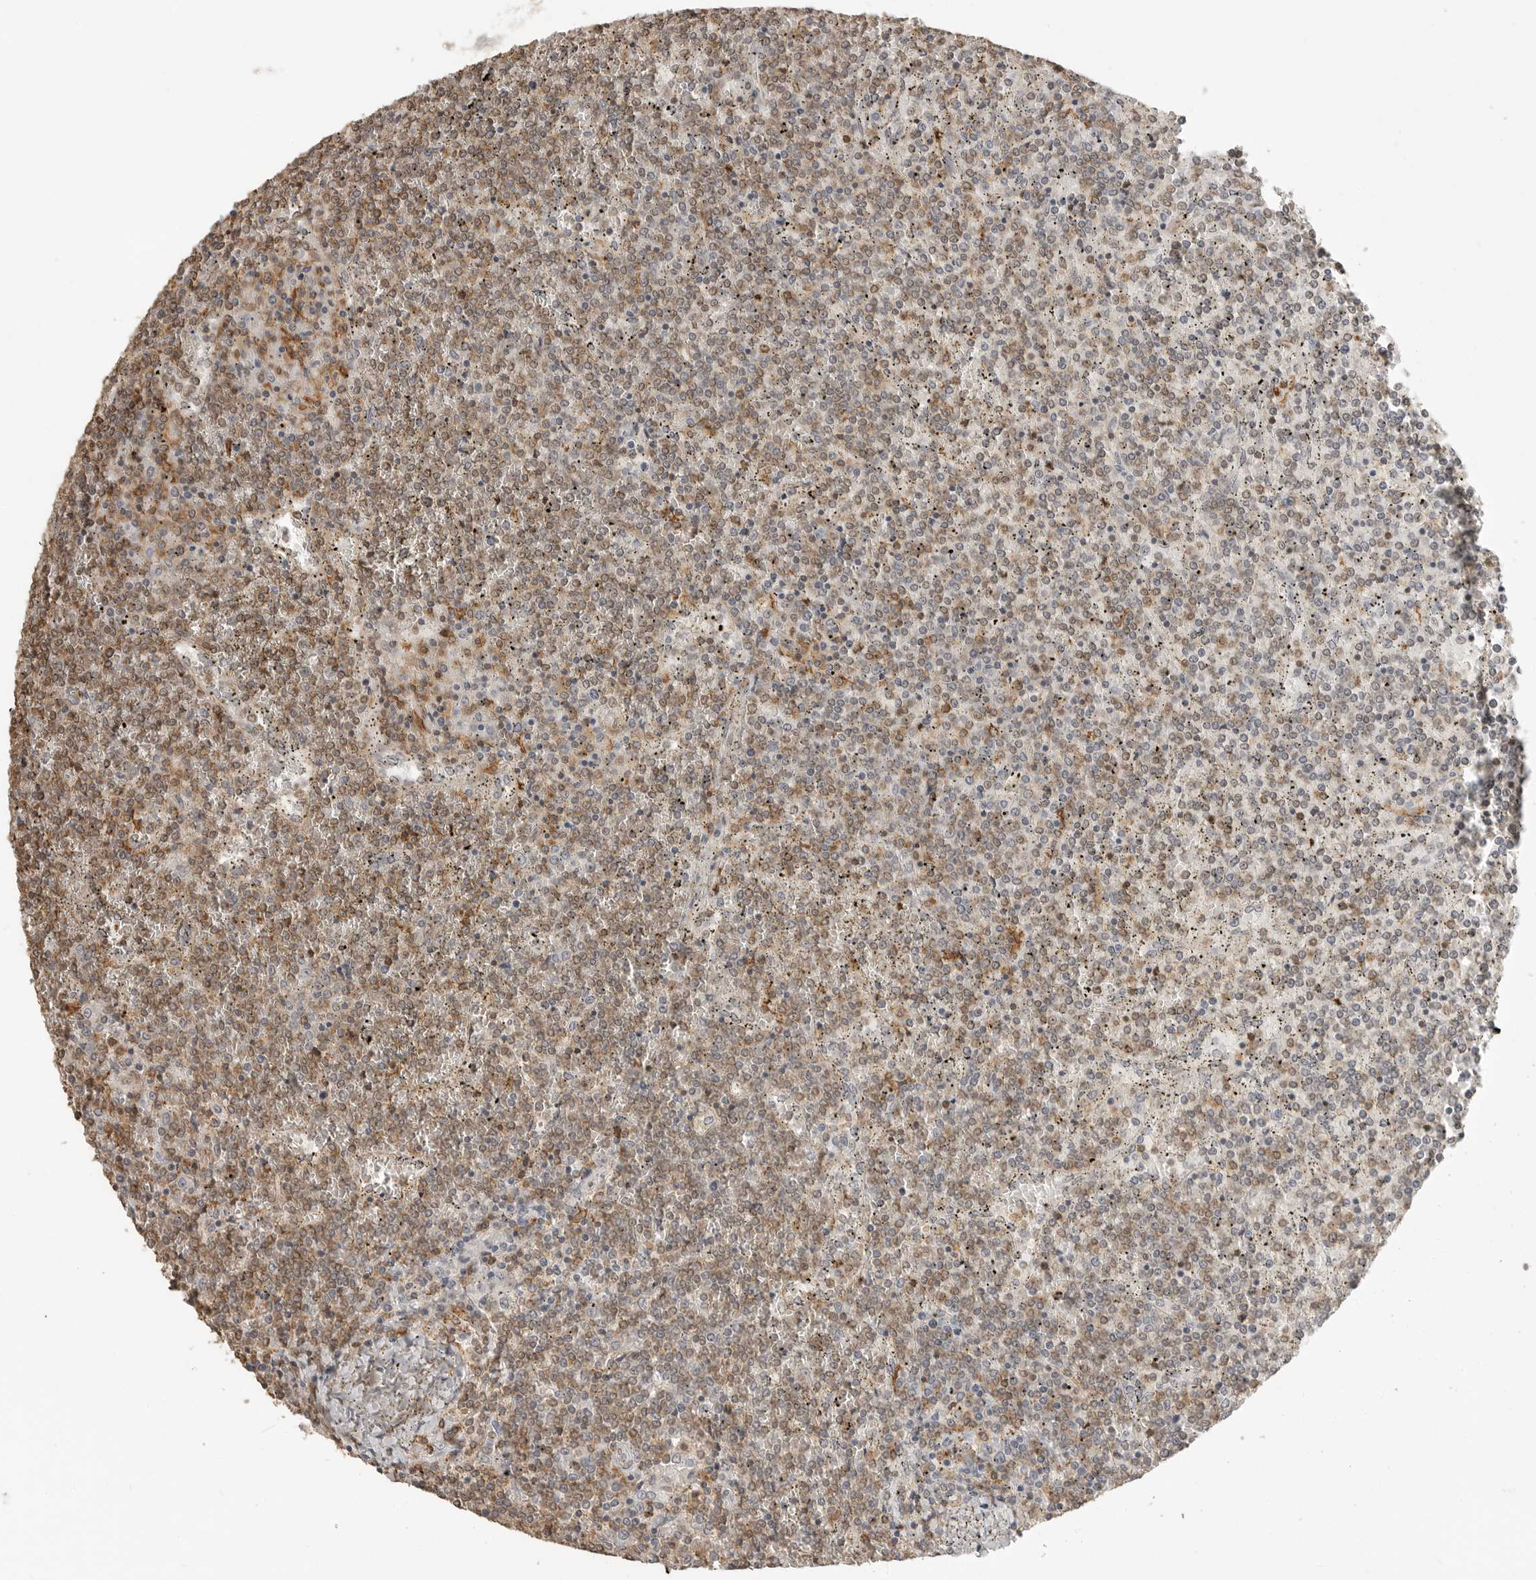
{"staining": {"intensity": "weak", "quantity": ">75%", "location": "cytoplasmic/membranous"}, "tissue": "lymphoma", "cell_type": "Tumor cells", "image_type": "cancer", "snomed": [{"axis": "morphology", "description": "Malignant lymphoma, non-Hodgkin's type, Low grade"}, {"axis": "topography", "description": "Spleen"}], "caption": "A low amount of weak cytoplasmic/membranous staining is seen in about >75% of tumor cells in malignant lymphoma, non-Hodgkin's type (low-grade) tissue.", "gene": "GPC2", "patient": {"sex": "female", "age": 19}}